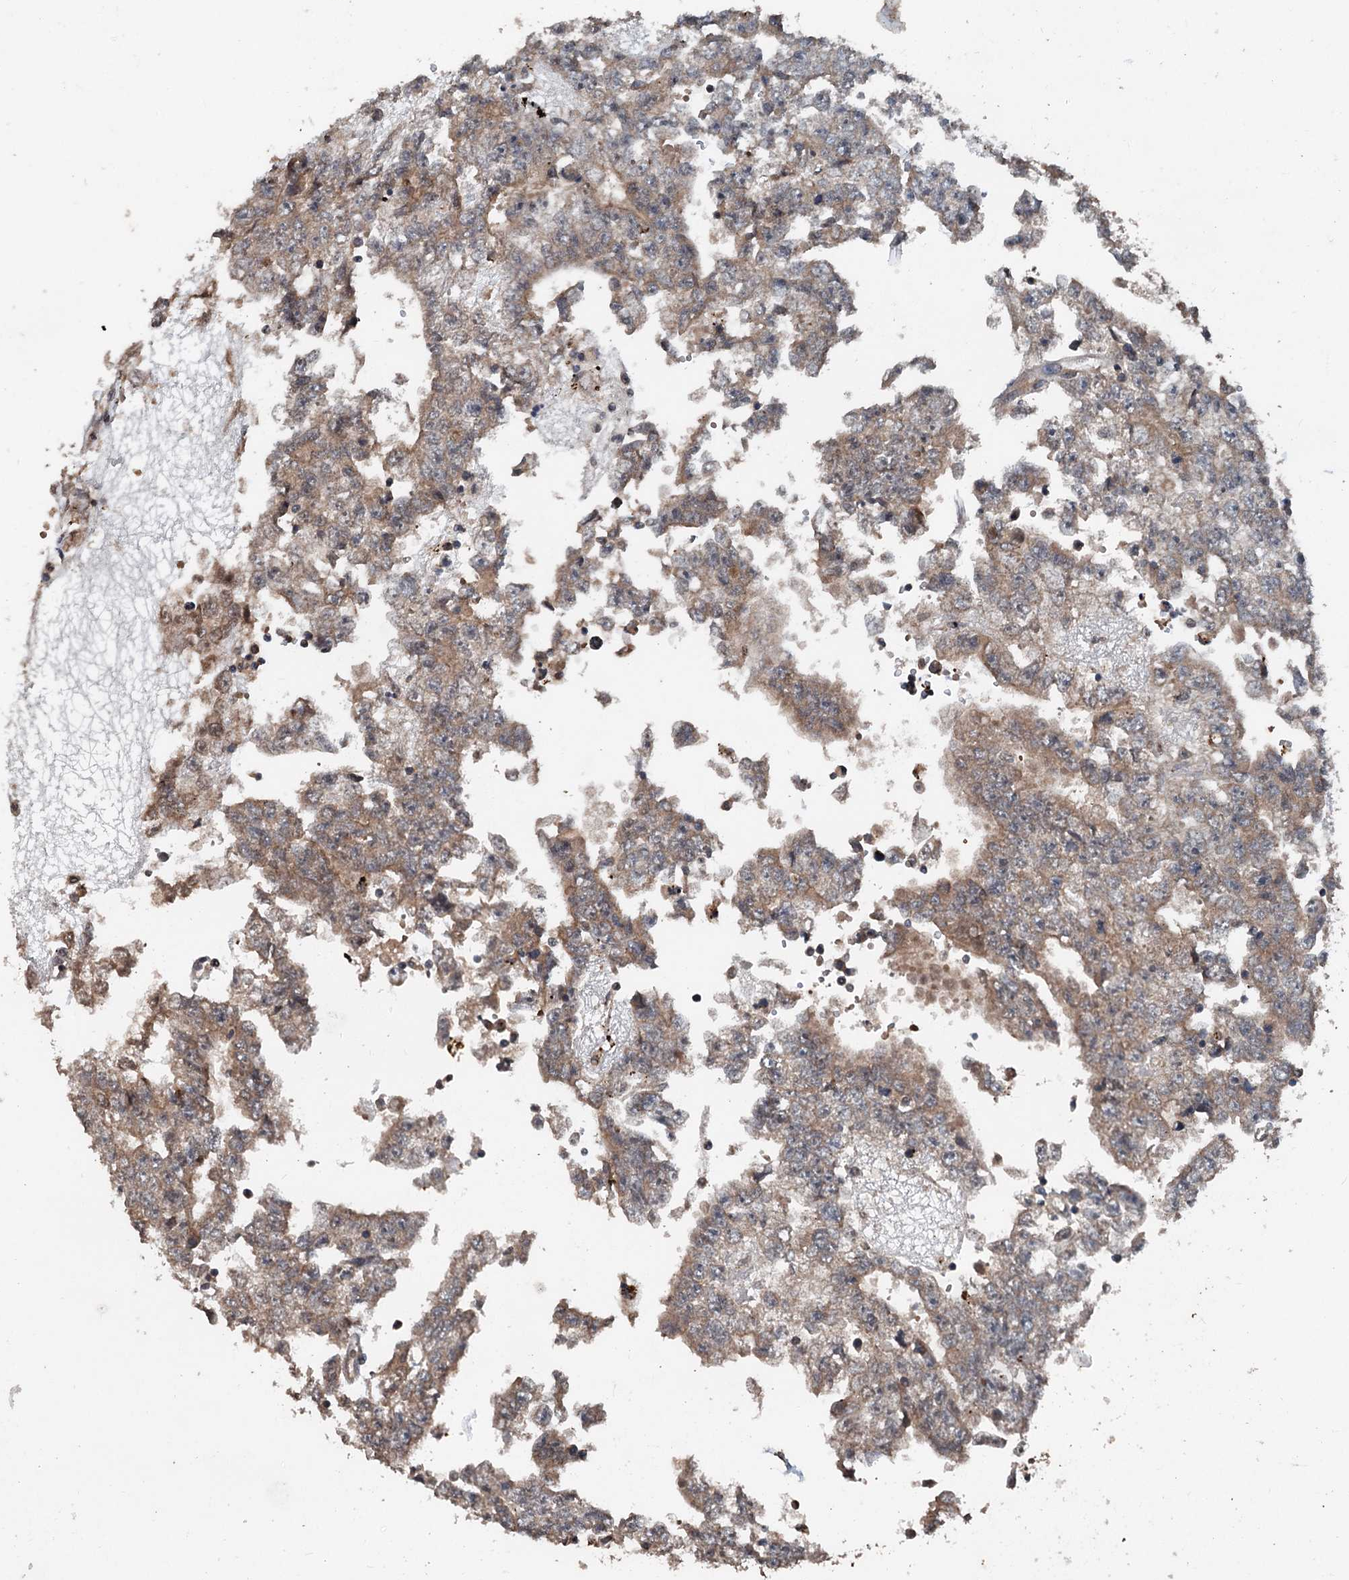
{"staining": {"intensity": "moderate", "quantity": "25%-75%", "location": "cytoplasmic/membranous"}, "tissue": "testis cancer", "cell_type": "Tumor cells", "image_type": "cancer", "snomed": [{"axis": "morphology", "description": "Carcinoma, Embryonal, NOS"}, {"axis": "topography", "description": "Testis"}], "caption": "IHC (DAB (3,3'-diaminobenzidine)) staining of human testis embryonal carcinoma demonstrates moderate cytoplasmic/membranous protein staining in approximately 25%-75% of tumor cells.", "gene": "N4BP2L2", "patient": {"sex": "male", "age": 25}}